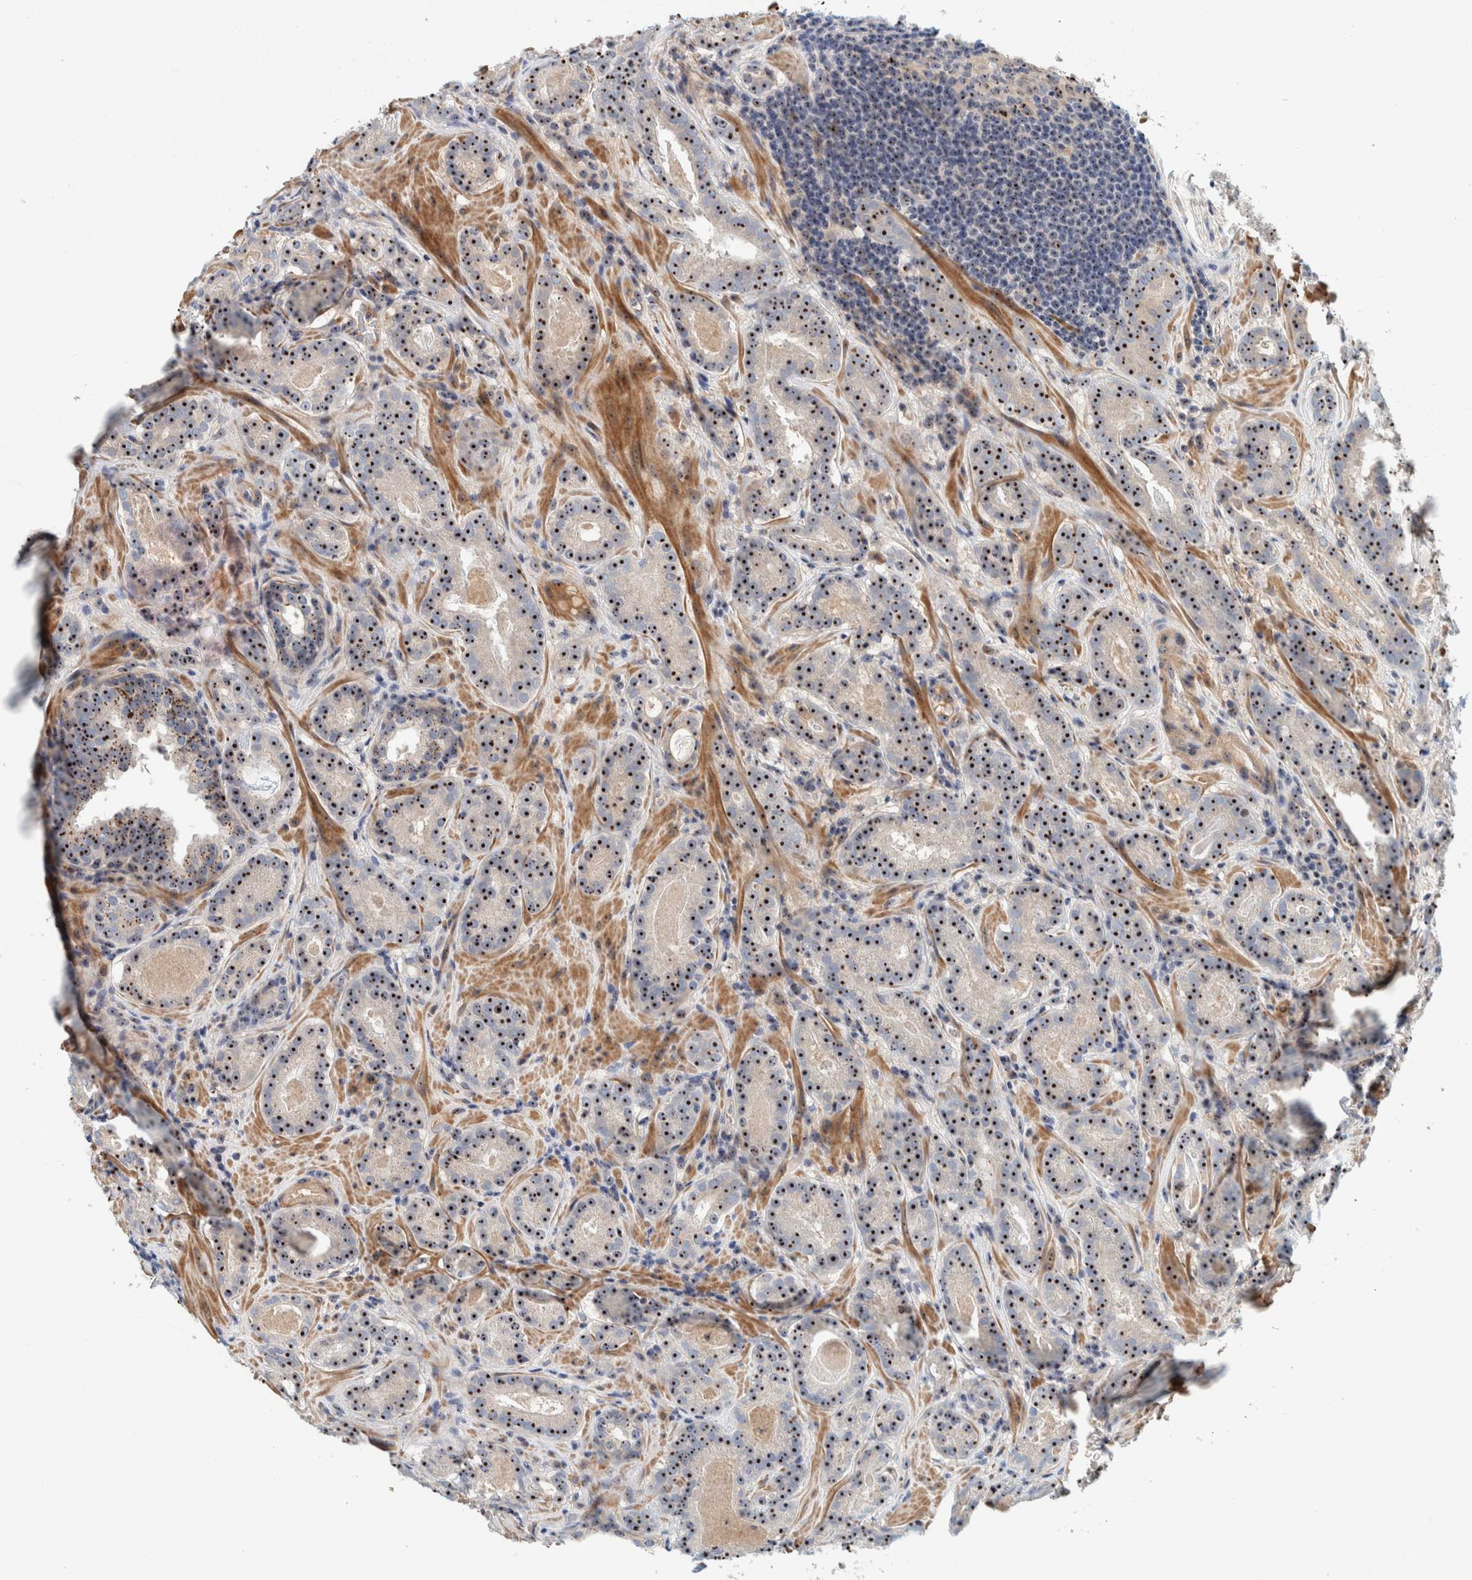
{"staining": {"intensity": "strong", "quantity": ">75%", "location": "nuclear"}, "tissue": "prostate cancer", "cell_type": "Tumor cells", "image_type": "cancer", "snomed": [{"axis": "morphology", "description": "Adenocarcinoma, Low grade"}, {"axis": "topography", "description": "Prostate"}], "caption": "A micrograph showing strong nuclear staining in about >75% of tumor cells in prostate cancer, as visualized by brown immunohistochemical staining.", "gene": "NOL11", "patient": {"sex": "male", "age": 69}}